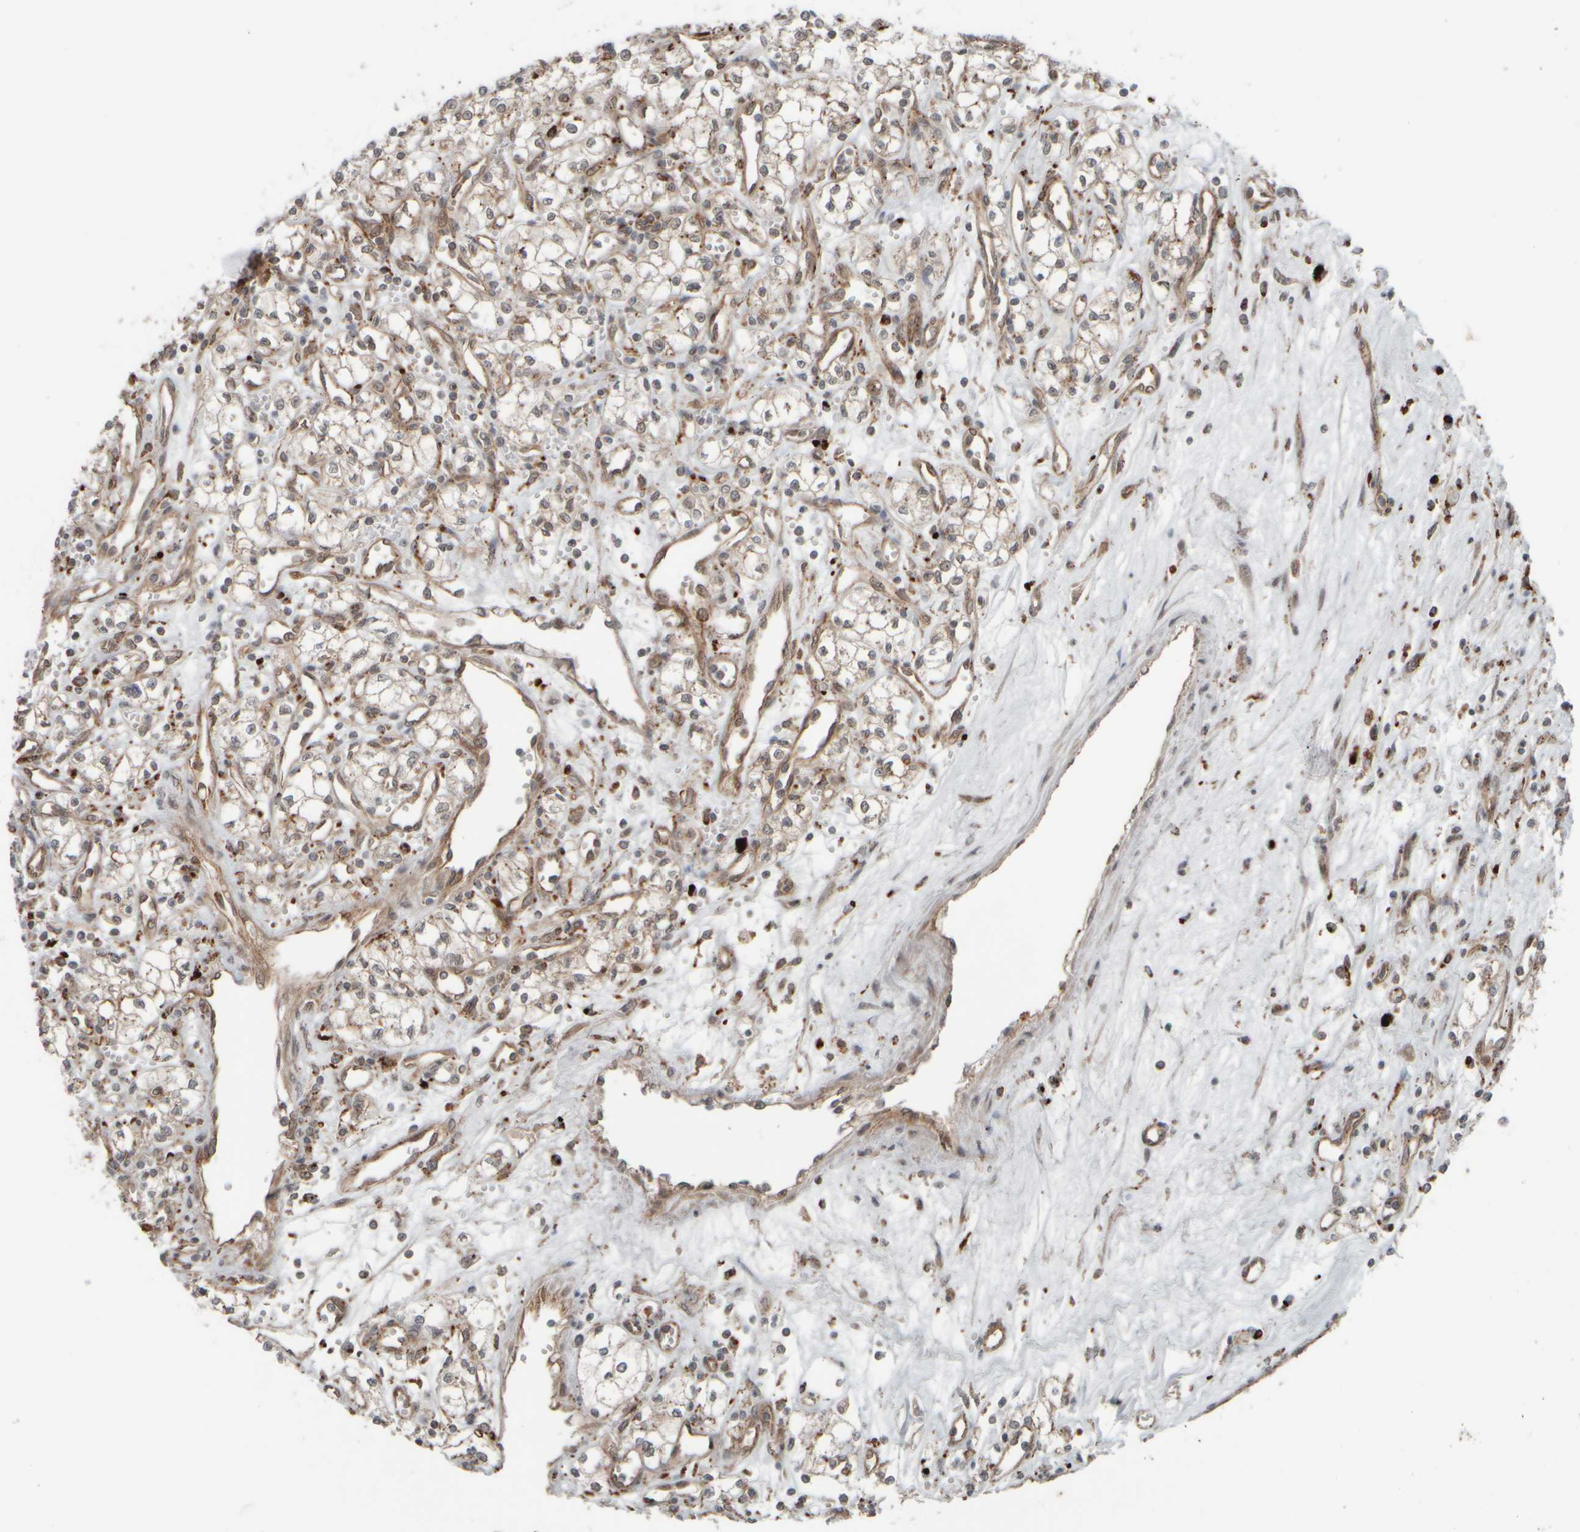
{"staining": {"intensity": "weak", "quantity": ">75%", "location": "cytoplasmic/membranous"}, "tissue": "renal cancer", "cell_type": "Tumor cells", "image_type": "cancer", "snomed": [{"axis": "morphology", "description": "Adenocarcinoma, NOS"}, {"axis": "topography", "description": "Kidney"}], "caption": "A high-resolution image shows IHC staining of renal cancer, which reveals weak cytoplasmic/membranous positivity in about >75% of tumor cells.", "gene": "GIGYF1", "patient": {"sex": "male", "age": 59}}